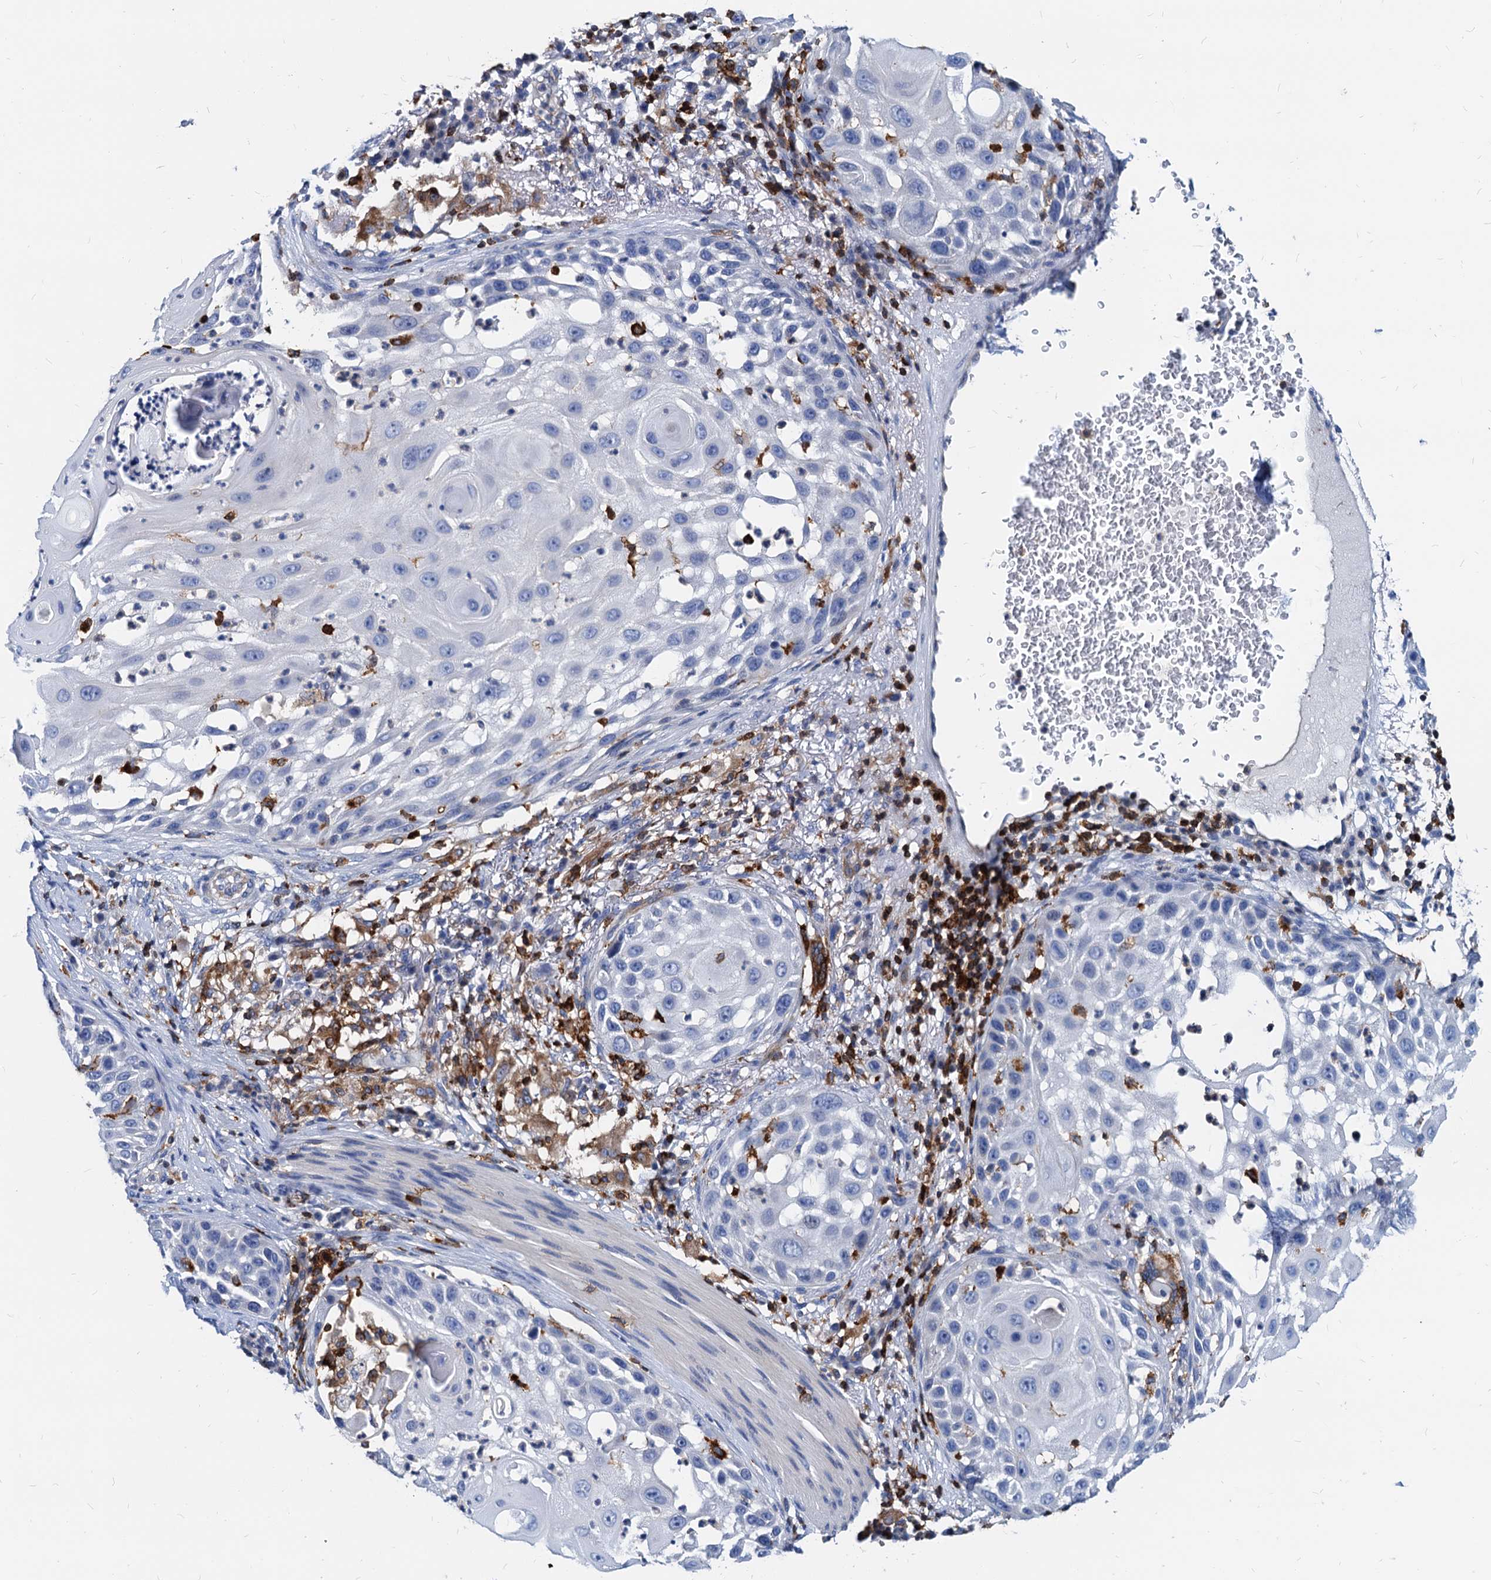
{"staining": {"intensity": "negative", "quantity": "none", "location": "none"}, "tissue": "skin cancer", "cell_type": "Tumor cells", "image_type": "cancer", "snomed": [{"axis": "morphology", "description": "Squamous cell carcinoma, NOS"}, {"axis": "topography", "description": "Skin"}], "caption": "A photomicrograph of skin squamous cell carcinoma stained for a protein demonstrates no brown staining in tumor cells. (DAB IHC, high magnification).", "gene": "LCP2", "patient": {"sex": "female", "age": 44}}